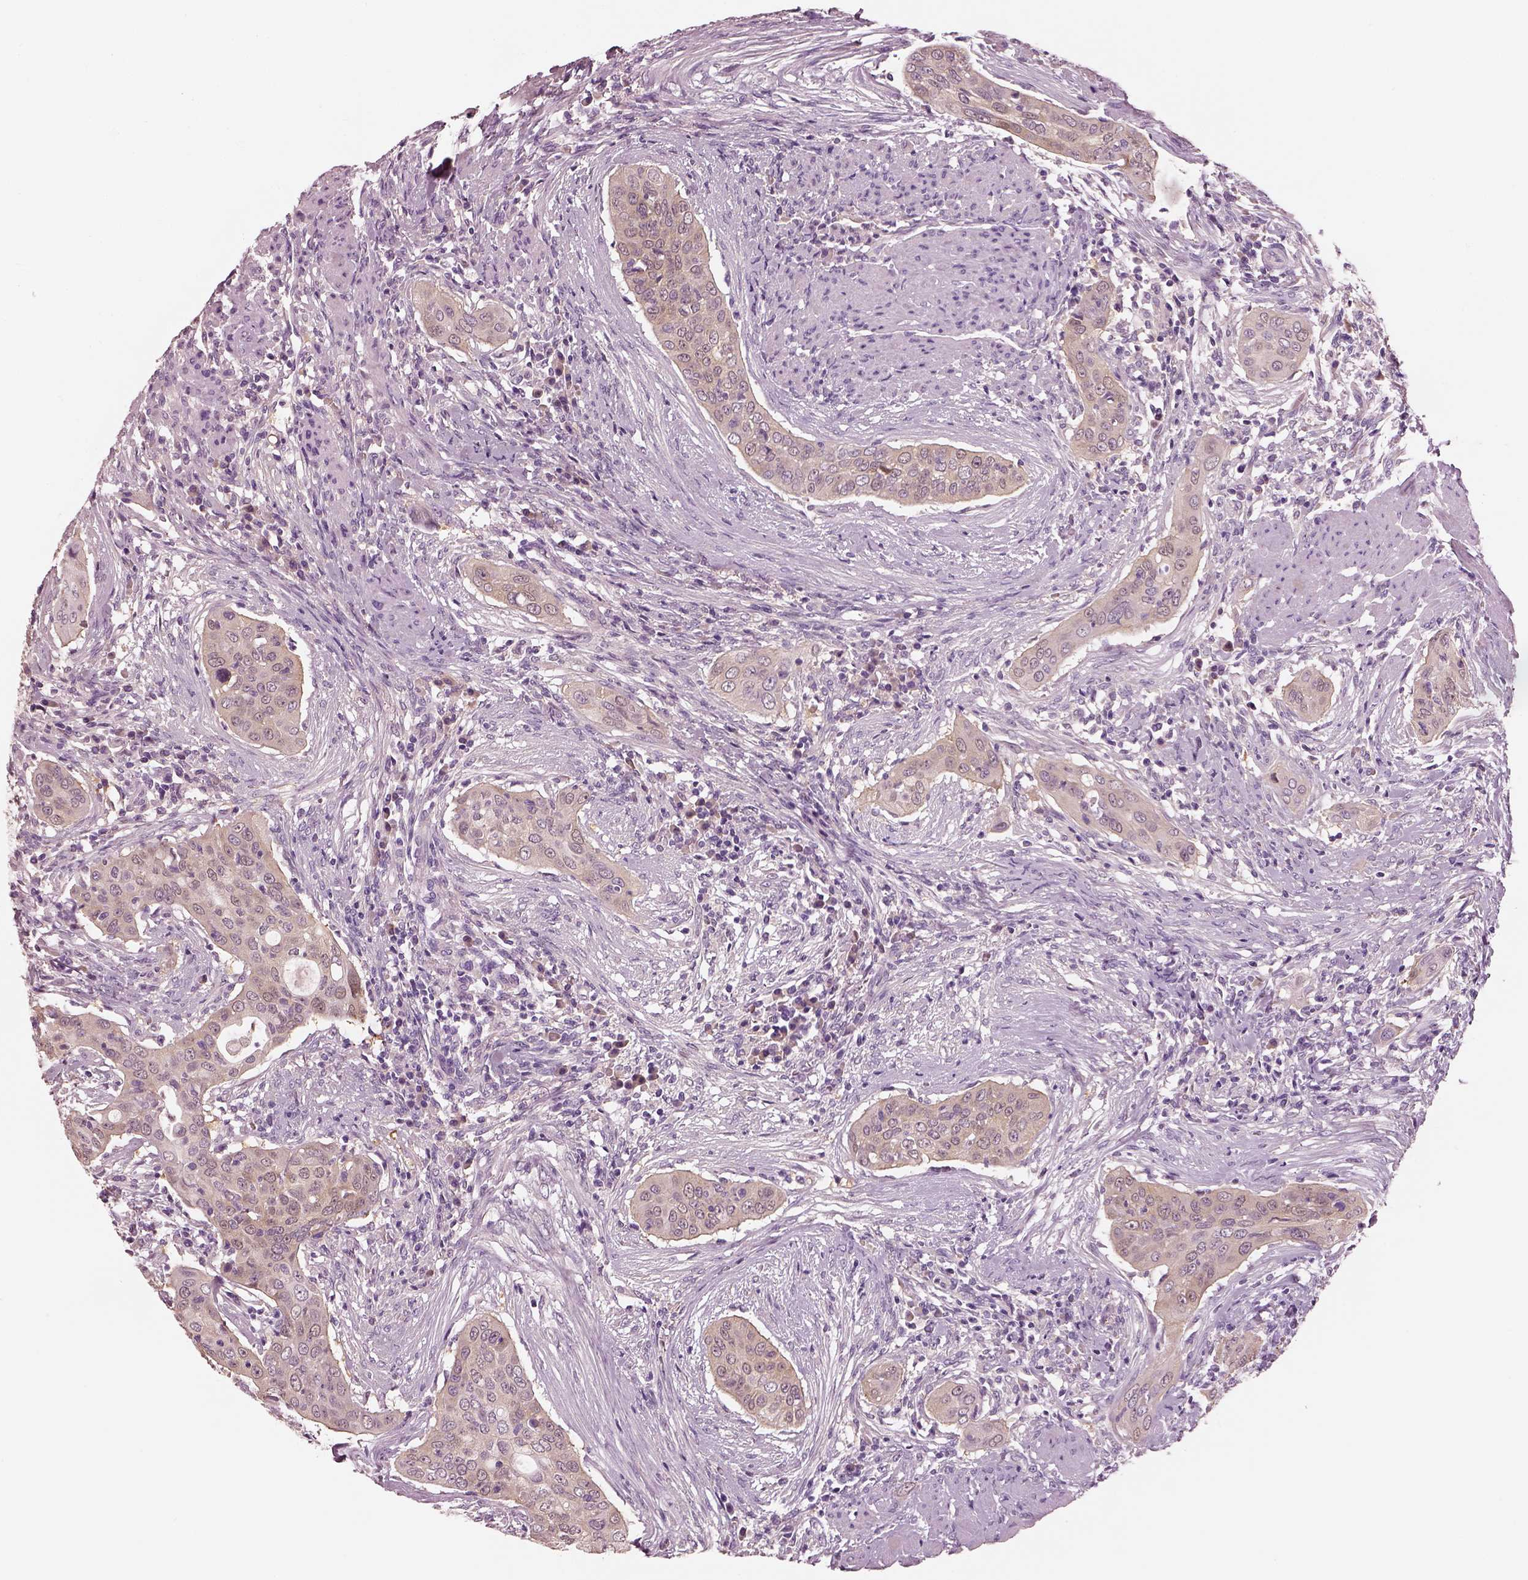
{"staining": {"intensity": "weak", "quantity": "25%-75%", "location": "cytoplasmic/membranous"}, "tissue": "urothelial cancer", "cell_type": "Tumor cells", "image_type": "cancer", "snomed": [{"axis": "morphology", "description": "Urothelial carcinoma, High grade"}, {"axis": "topography", "description": "Urinary bladder"}], "caption": "Tumor cells show weak cytoplasmic/membranous positivity in about 25%-75% of cells in urothelial carcinoma (high-grade). The staining was performed using DAB to visualize the protein expression in brown, while the nuclei were stained in blue with hematoxylin (Magnification: 20x).", "gene": "ELSPBP1", "patient": {"sex": "male", "age": 82}}